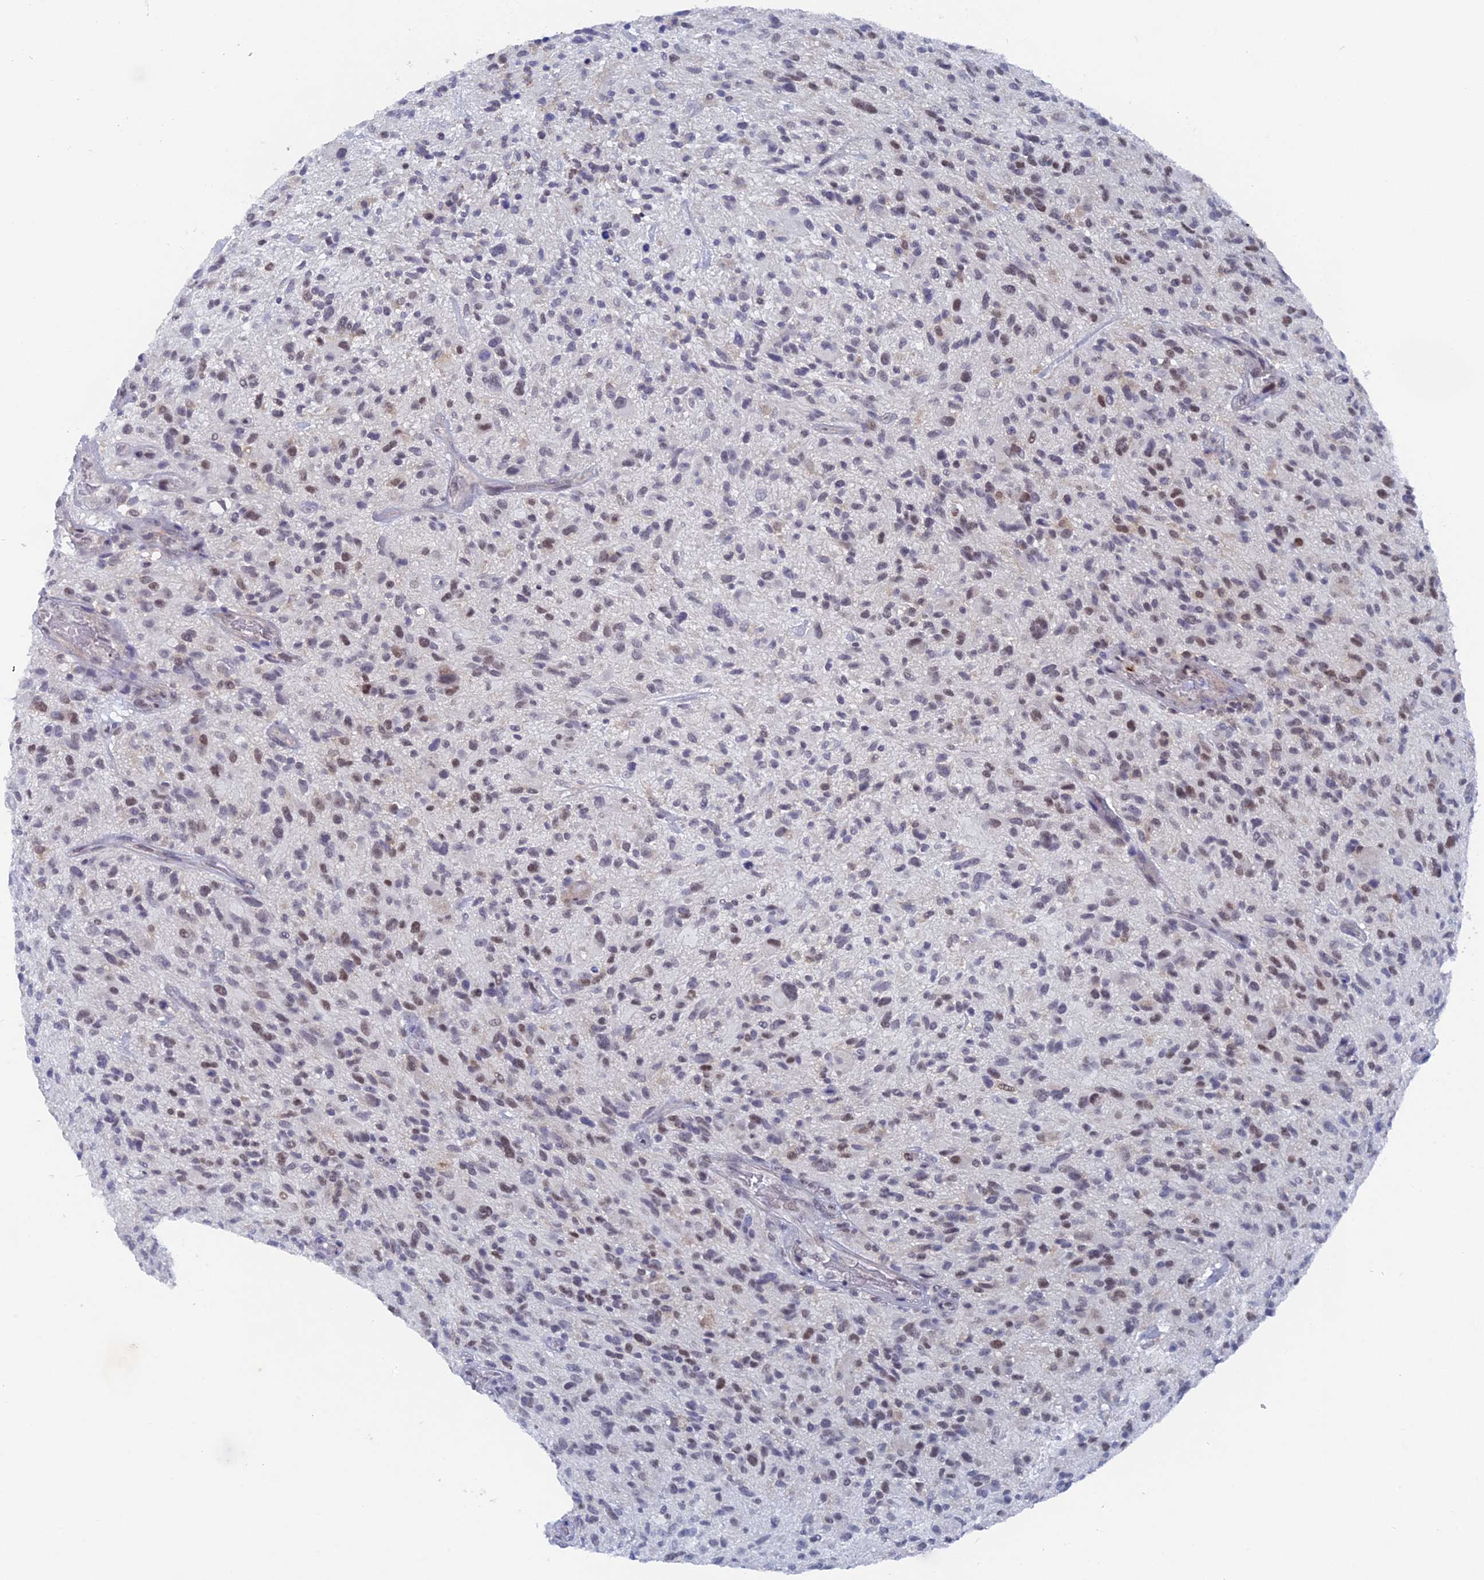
{"staining": {"intensity": "negative", "quantity": "none", "location": "none"}, "tissue": "glioma", "cell_type": "Tumor cells", "image_type": "cancer", "snomed": [{"axis": "morphology", "description": "Glioma, malignant, High grade"}, {"axis": "topography", "description": "Brain"}], "caption": "The photomicrograph reveals no significant expression in tumor cells of glioma.", "gene": "BRD2", "patient": {"sex": "male", "age": 47}}